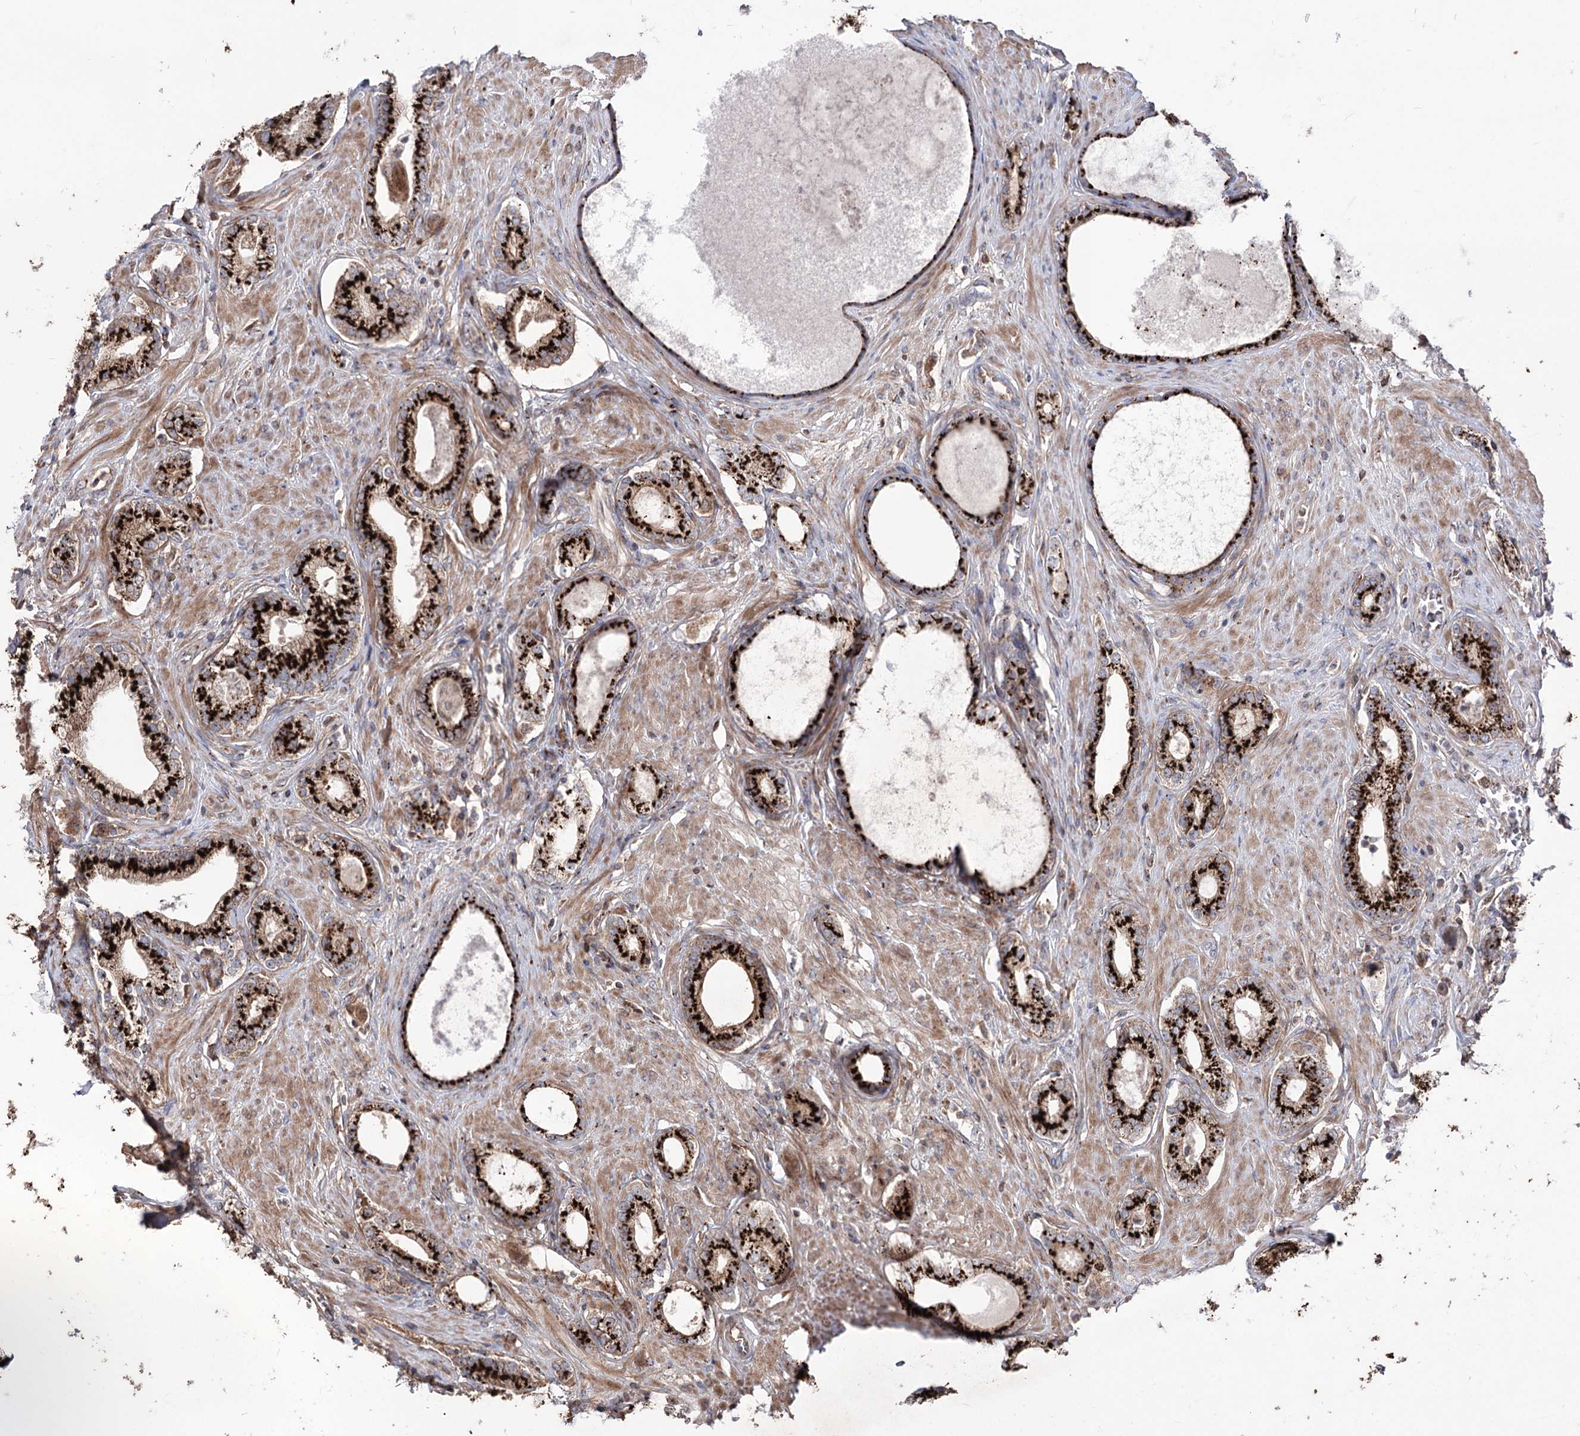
{"staining": {"intensity": "strong", "quantity": ">75%", "location": "cytoplasmic/membranous"}, "tissue": "prostate cancer", "cell_type": "Tumor cells", "image_type": "cancer", "snomed": [{"axis": "morphology", "description": "Adenocarcinoma, High grade"}, {"axis": "topography", "description": "Prostate"}], "caption": "The histopathology image displays staining of adenocarcinoma (high-grade) (prostate), revealing strong cytoplasmic/membranous protein expression (brown color) within tumor cells.", "gene": "ARHGAP20", "patient": {"sex": "male", "age": 63}}